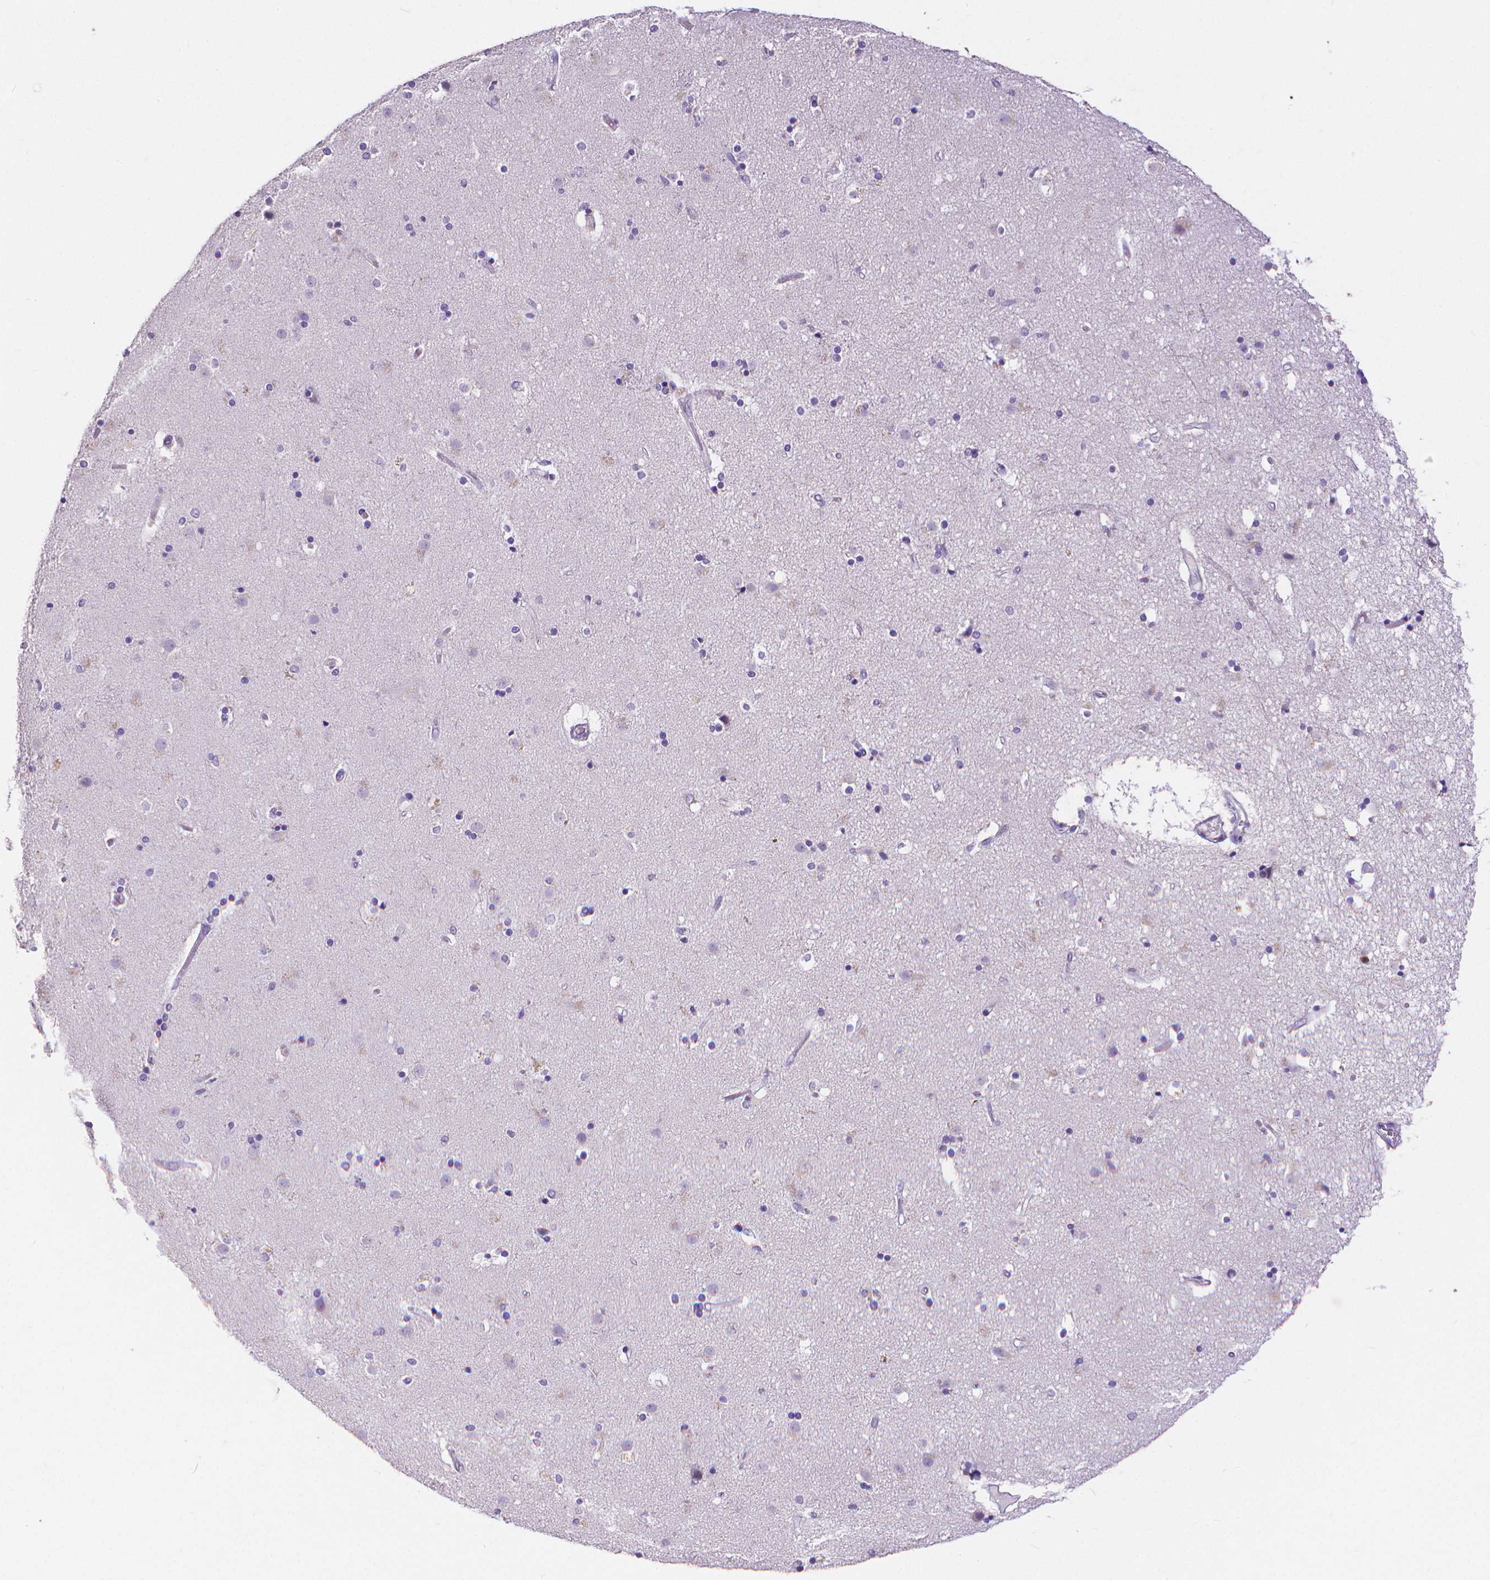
{"staining": {"intensity": "negative", "quantity": "none", "location": "none"}, "tissue": "caudate", "cell_type": "Glial cells", "image_type": "normal", "snomed": [{"axis": "morphology", "description": "Normal tissue, NOS"}, {"axis": "topography", "description": "Lateral ventricle wall"}], "caption": "A histopathology image of caudate stained for a protein reveals no brown staining in glial cells.", "gene": "CD4", "patient": {"sex": "female", "age": 71}}